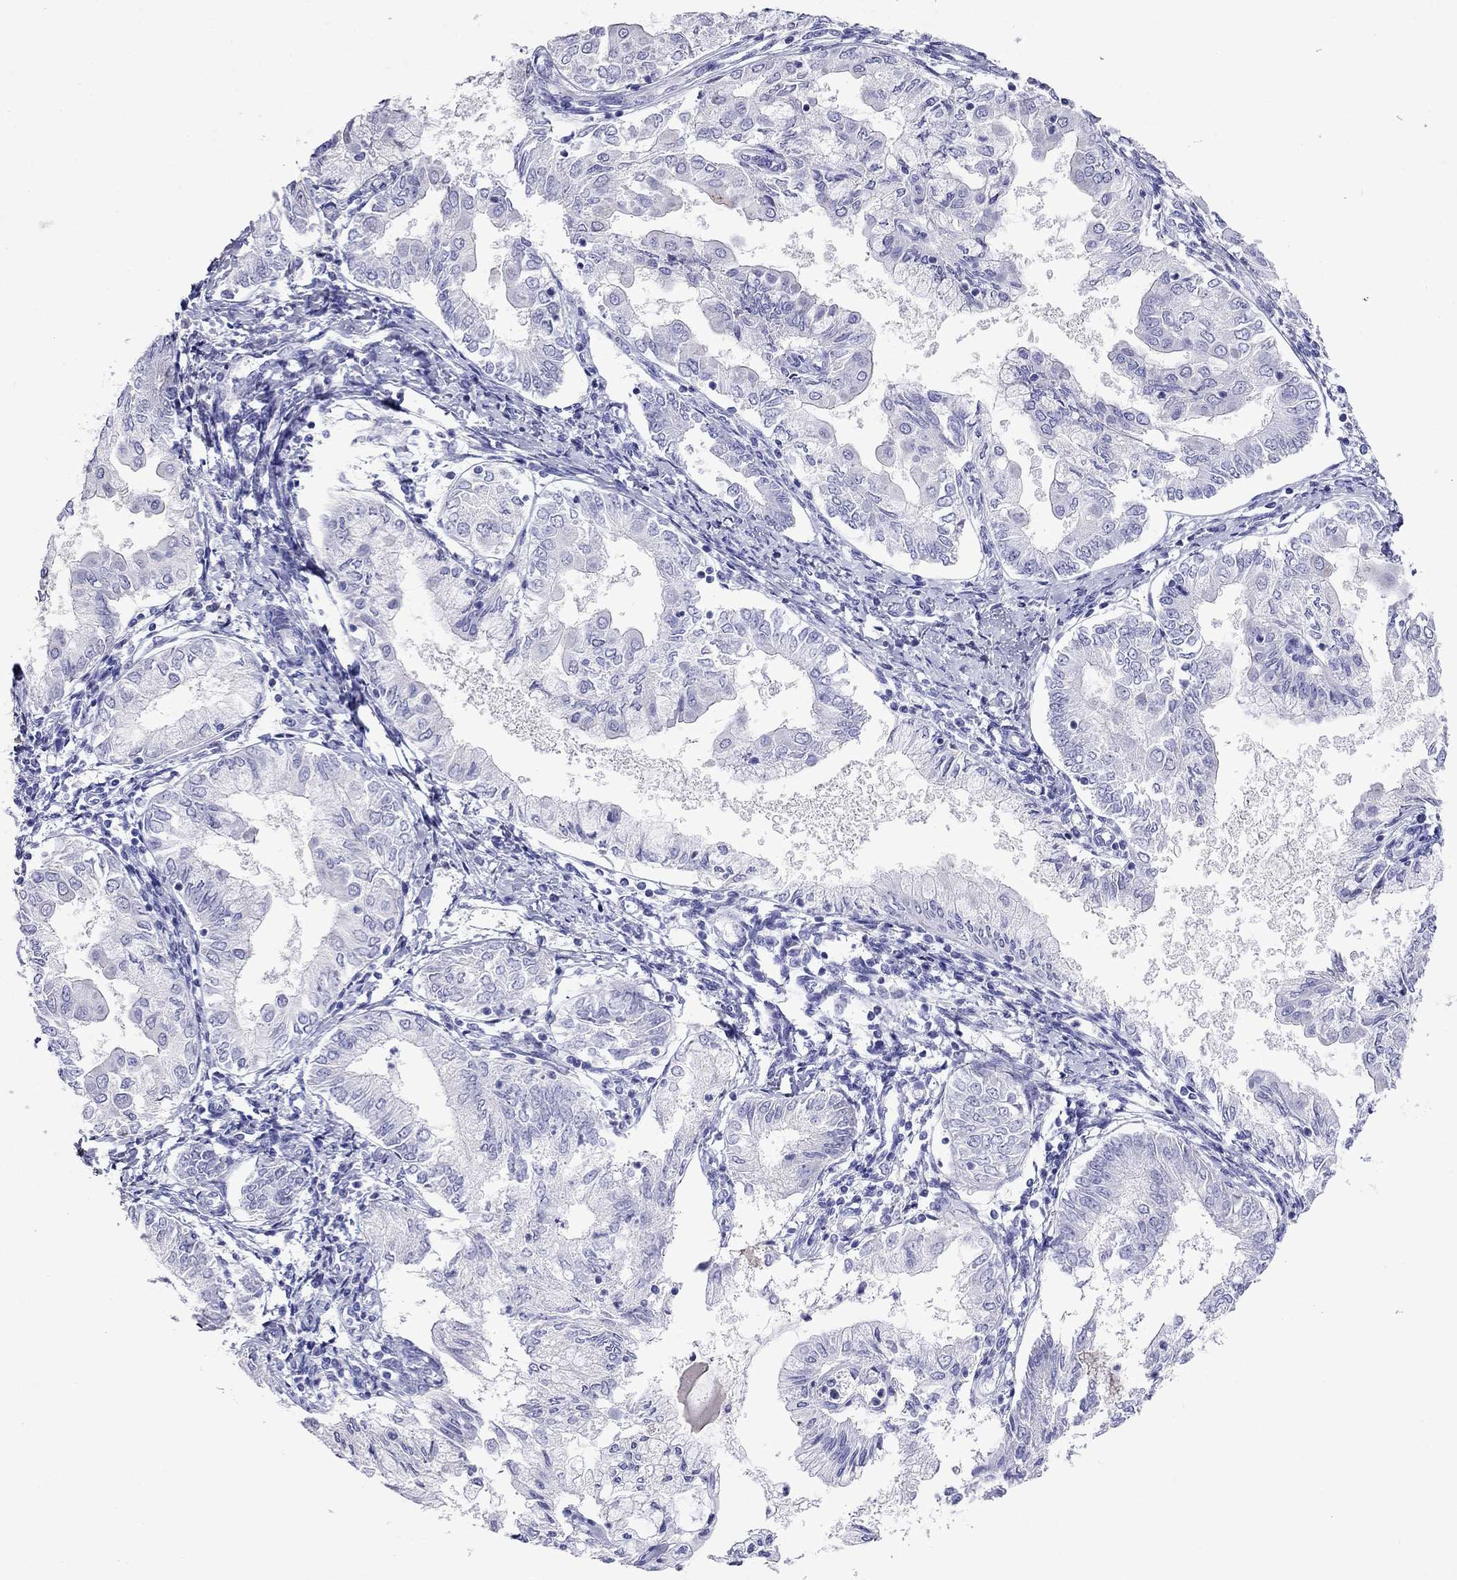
{"staining": {"intensity": "negative", "quantity": "none", "location": "none"}, "tissue": "endometrial cancer", "cell_type": "Tumor cells", "image_type": "cancer", "snomed": [{"axis": "morphology", "description": "Adenocarcinoma, NOS"}, {"axis": "topography", "description": "Endometrium"}], "caption": "Tumor cells show no significant positivity in adenocarcinoma (endometrial). The staining is performed using DAB brown chromogen with nuclei counter-stained in using hematoxylin.", "gene": "GNAT3", "patient": {"sex": "female", "age": 68}}